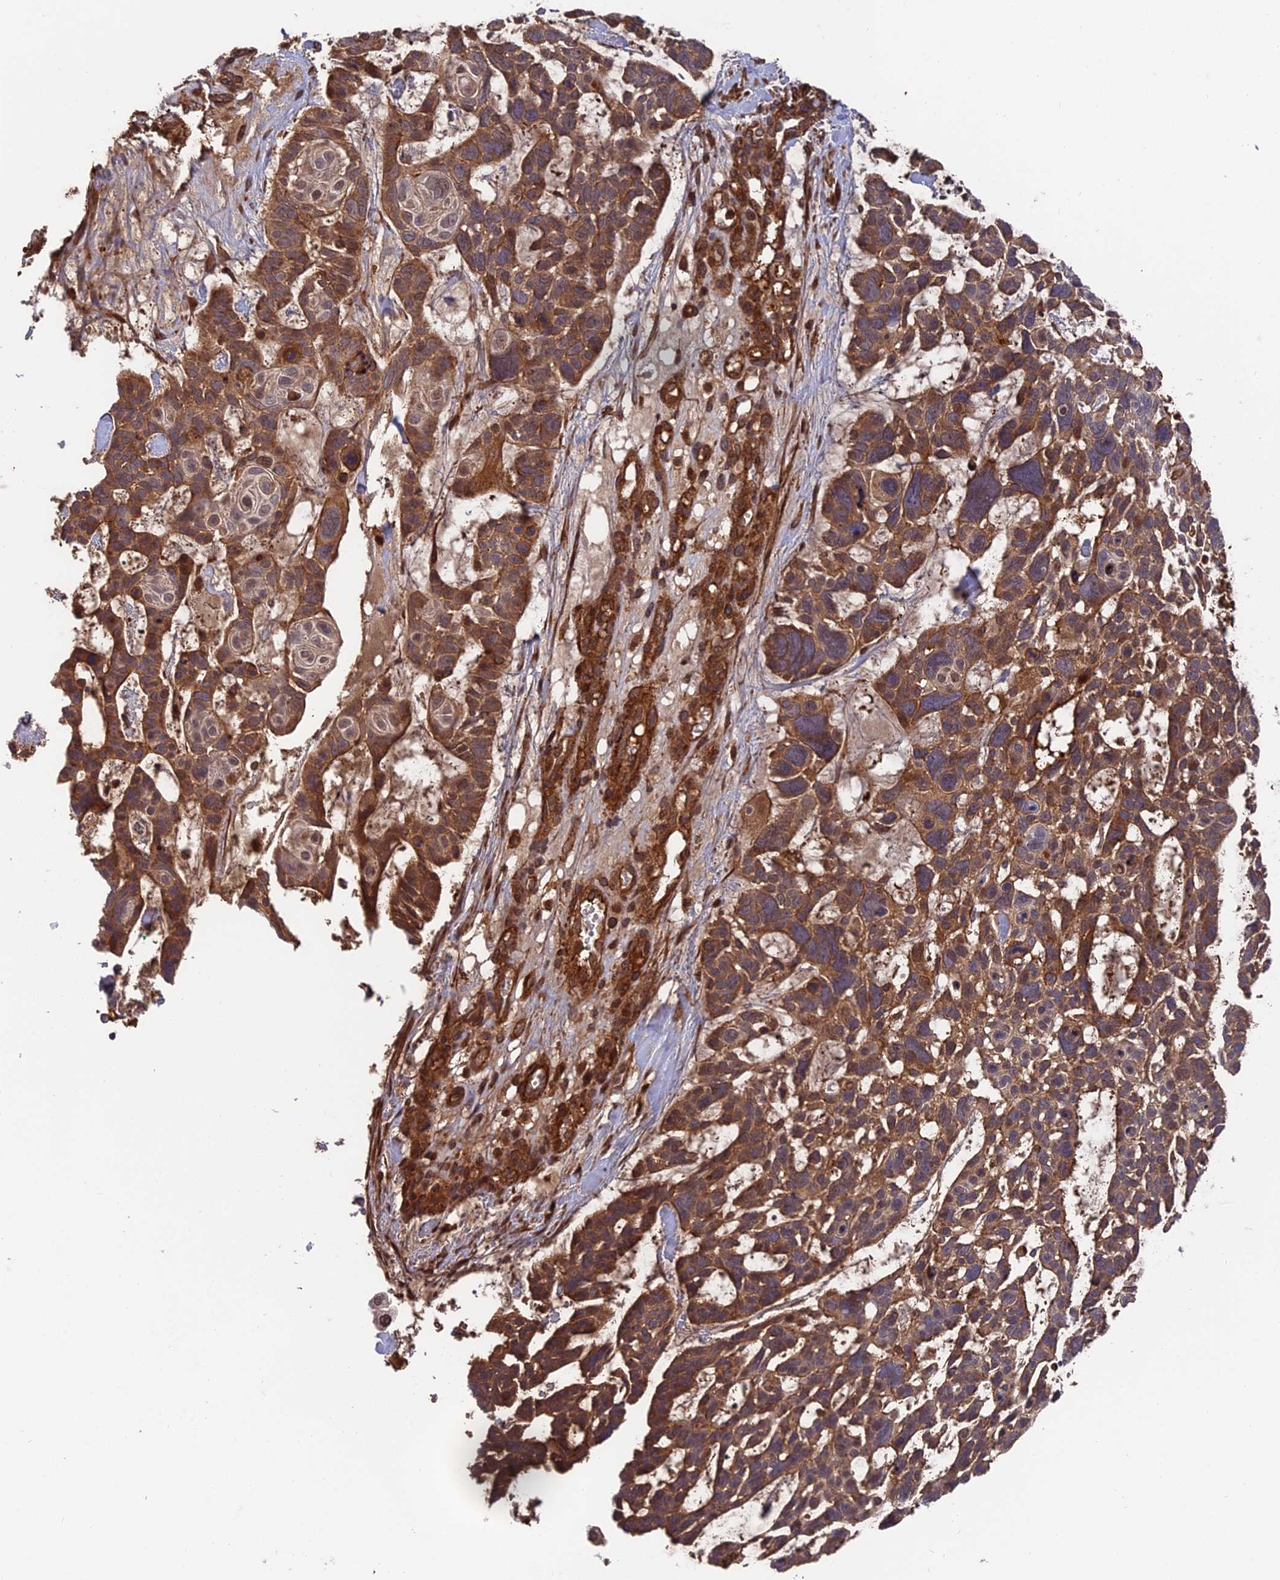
{"staining": {"intensity": "moderate", "quantity": ">75%", "location": "cytoplasmic/membranous"}, "tissue": "skin cancer", "cell_type": "Tumor cells", "image_type": "cancer", "snomed": [{"axis": "morphology", "description": "Basal cell carcinoma"}, {"axis": "topography", "description": "Skin"}], "caption": "Basal cell carcinoma (skin) tissue reveals moderate cytoplasmic/membranous staining in about >75% of tumor cells The protein of interest is shown in brown color, while the nuclei are stained blue.", "gene": "OSBPL1A", "patient": {"sex": "male", "age": 88}}